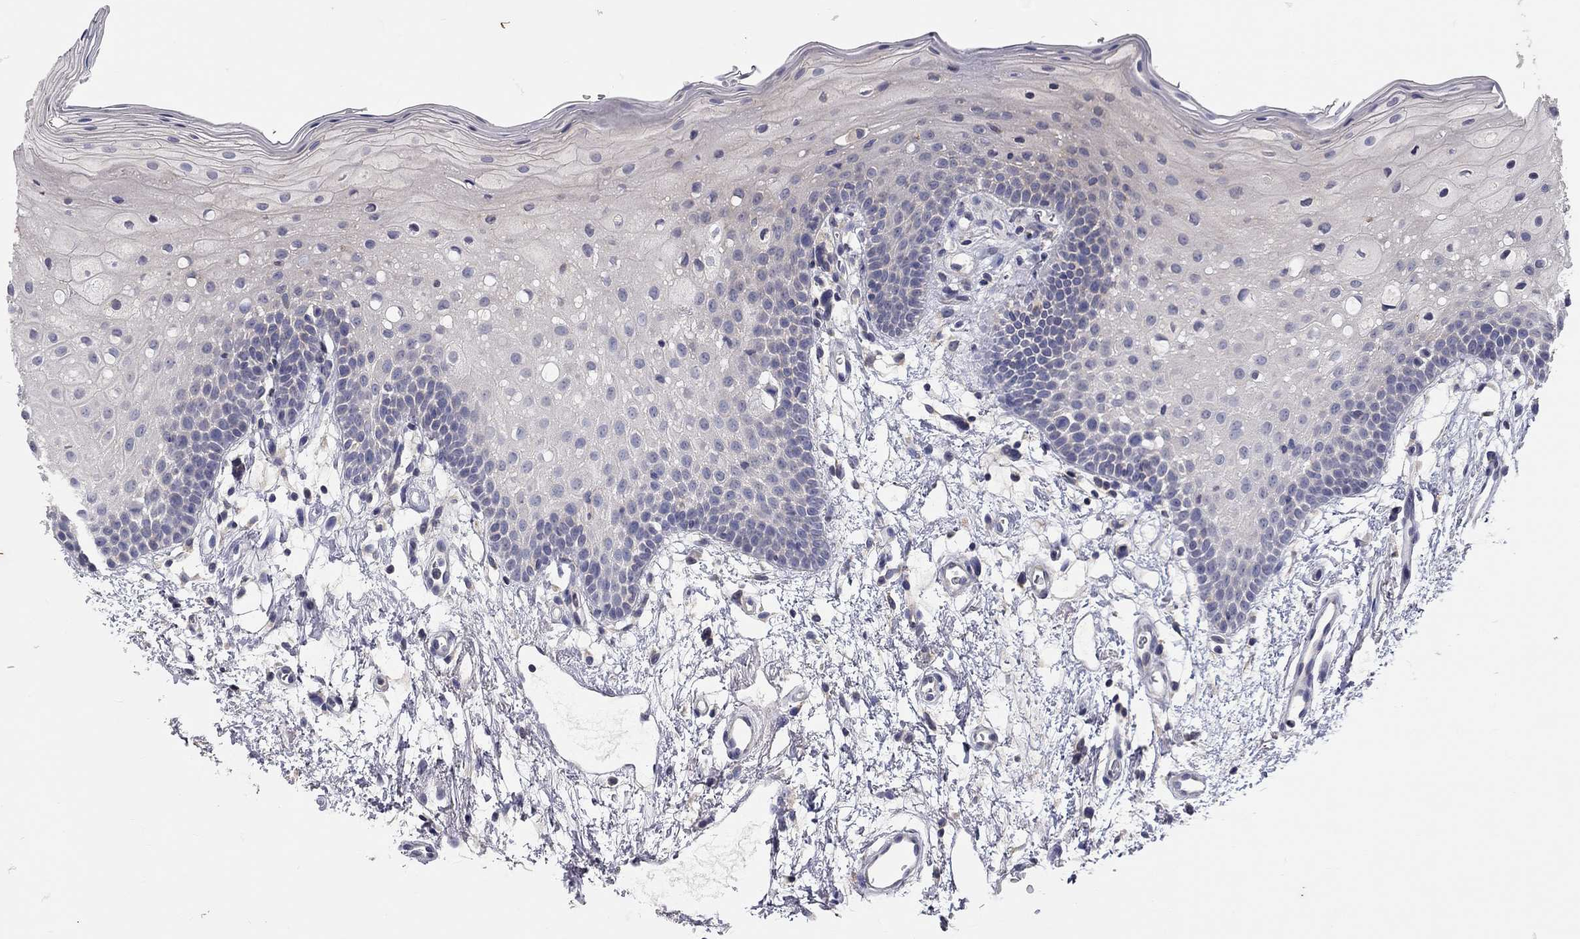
{"staining": {"intensity": "negative", "quantity": "none", "location": "none"}, "tissue": "oral mucosa", "cell_type": "Squamous epithelial cells", "image_type": "normal", "snomed": [{"axis": "morphology", "description": "Normal tissue, NOS"}, {"axis": "topography", "description": "Oral tissue"}, {"axis": "topography", "description": "Tounge, NOS"}], "caption": "Immunohistochemistry histopathology image of benign oral mucosa: oral mucosa stained with DAB (3,3'-diaminobenzidine) displays no significant protein positivity in squamous epithelial cells. The staining was performed using DAB (3,3'-diaminobenzidine) to visualize the protein expression in brown, while the nuclei were stained in blue with hematoxylin (Magnification: 20x).", "gene": "XAGE2", "patient": {"sex": "female", "age": 83}}